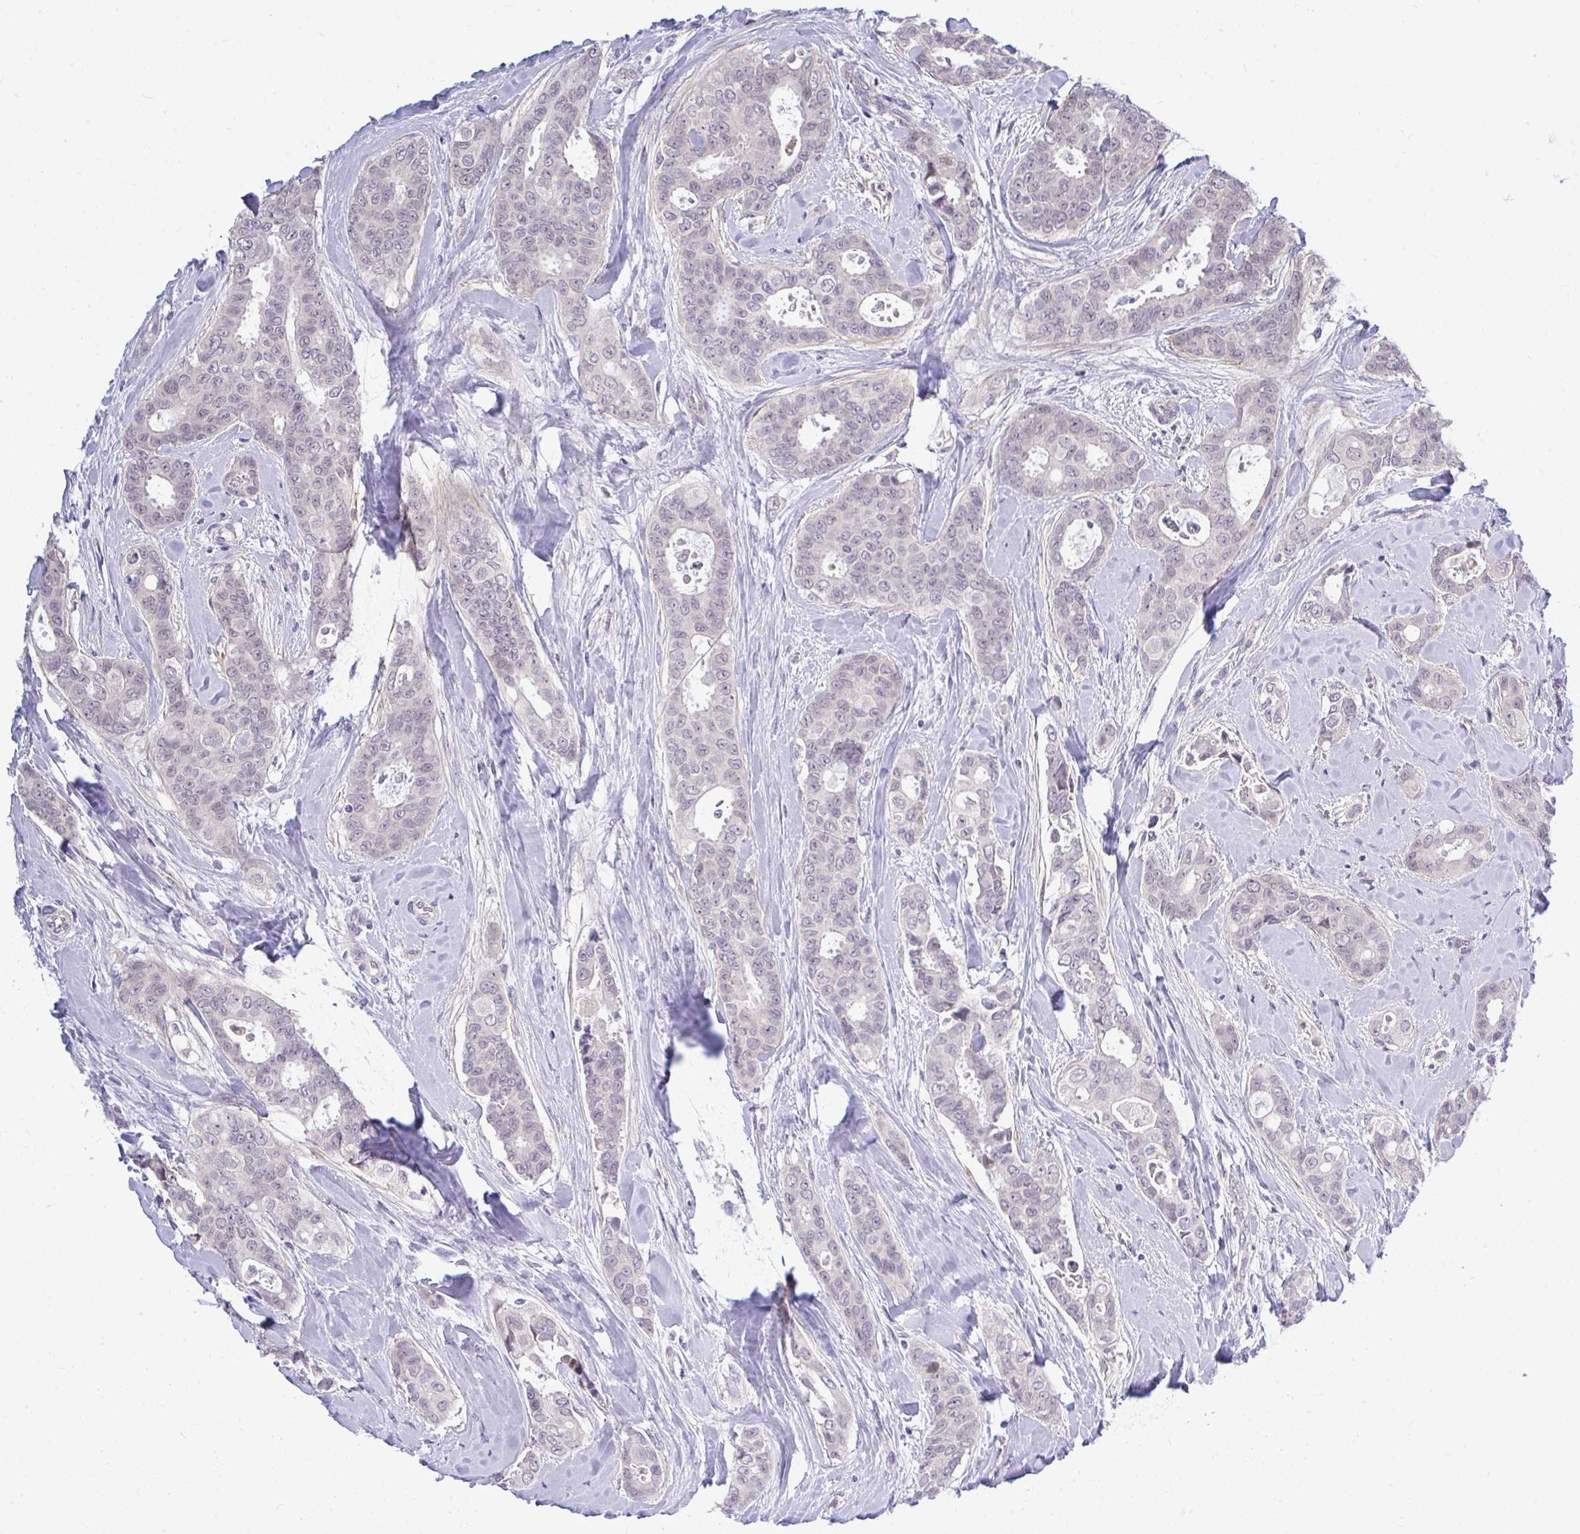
{"staining": {"intensity": "negative", "quantity": "none", "location": "none"}, "tissue": "breast cancer", "cell_type": "Tumor cells", "image_type": "cancer", "snomed": [{"axis": "morphology", "description": "Duct carcinoma"}, {"axis": "topography", "description": "Breast"}], "caption": "This is a image of immunohistochemistry staining of breast cancer (infiltrating ductal carcinoma), which shows no positivity in tumor cells.", "gene": "HMBOX1", "patient": {"sex": "female", "age": 45}}